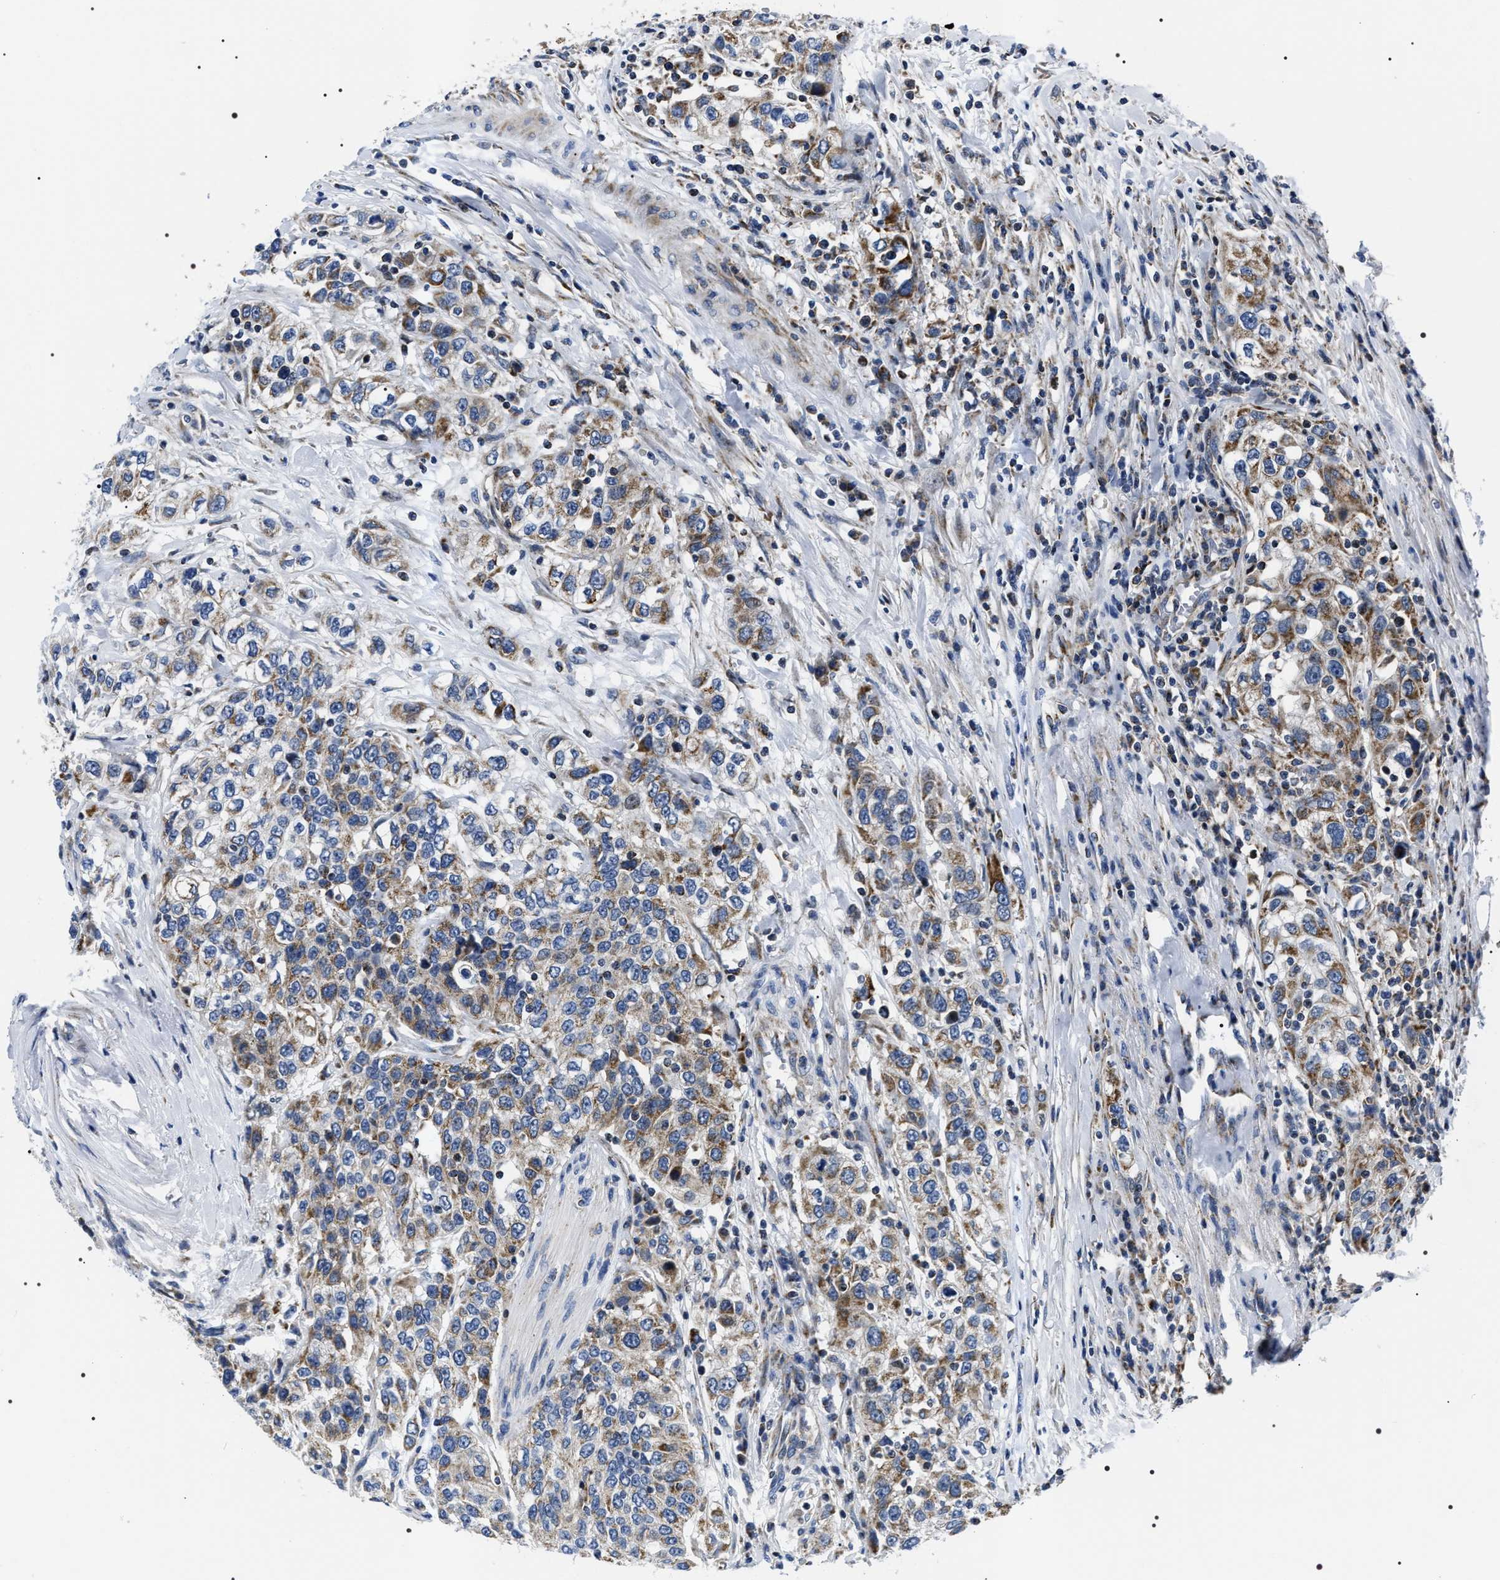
{"staining": {"intensity": "weak", "quantity": ">75%", "location": "cytoplasmic/membranous"}, "tissue": "urothelial cancer", "cell_type": "Tumor cells", "image_type": "cancer", "snomed": [{"axis": "morphology", "description": "Urothelial carcinoma, High grade"}, {"axis": "topography", "description": "Urinary bladder"}], "caption": "Tumor cells demonstrate low levels of weak cytoplasmic/membranous expression in approximately >75% of cells in human urothelial cancer.", "gene": "NTMT1", "patient": {"sex": "female", "age": 80}}